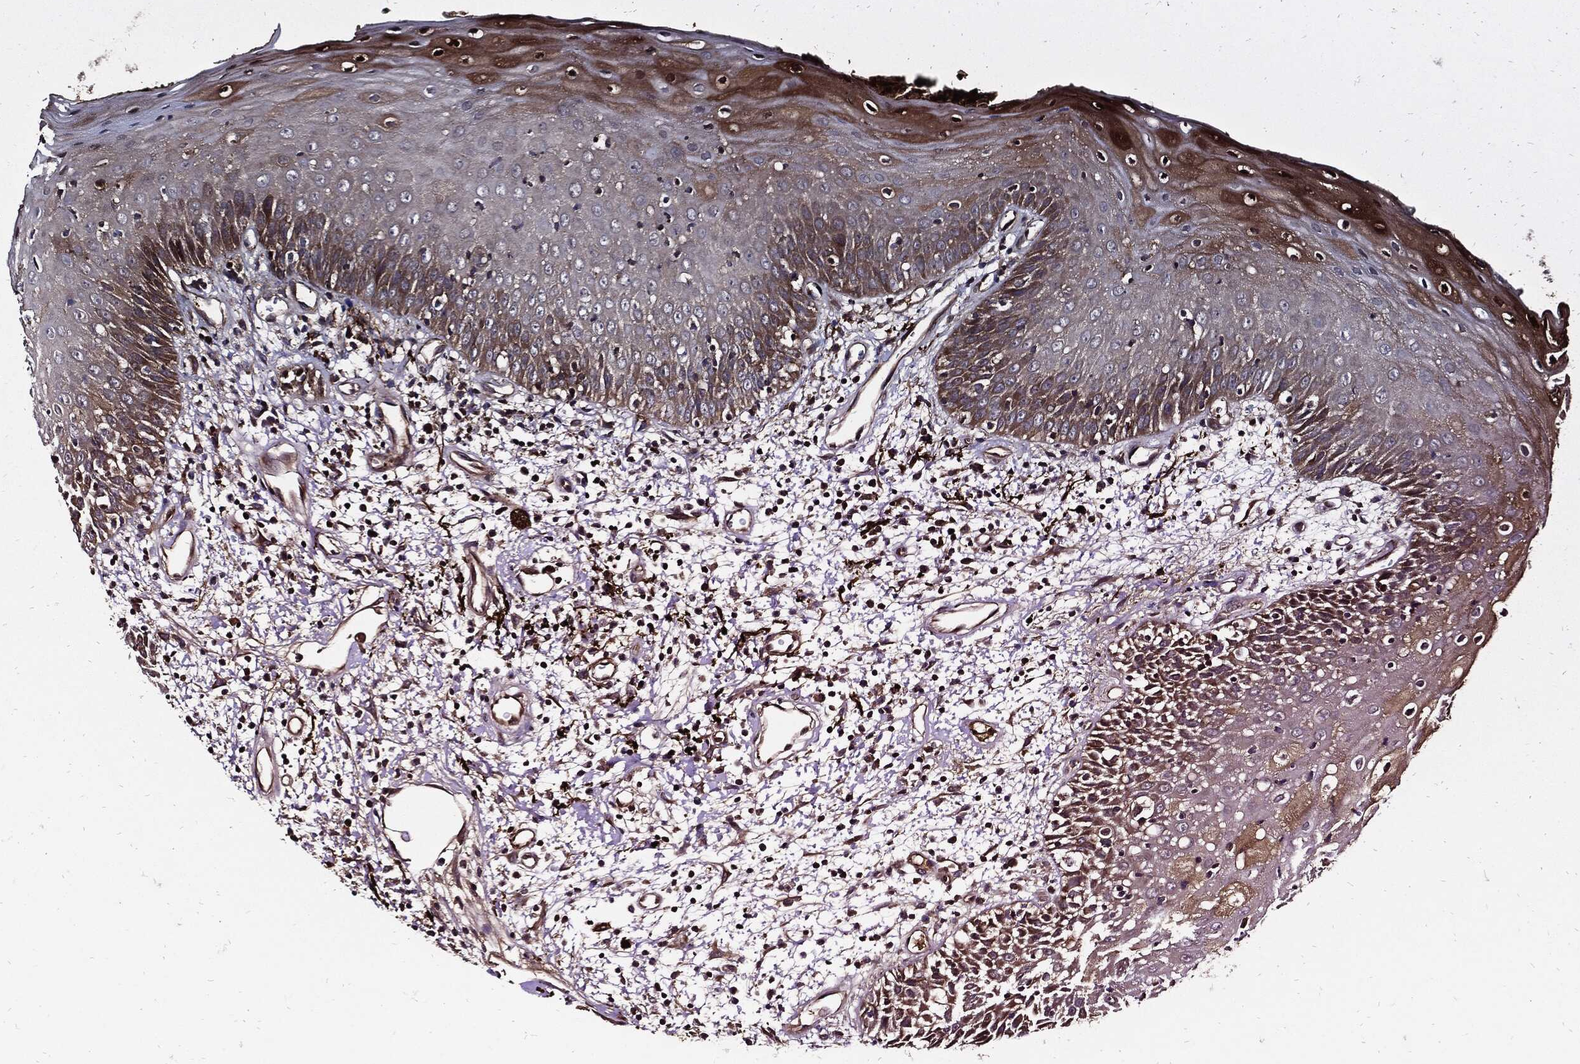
{"staining": {"intensity": "strong", "quantity": "25%-75%", "location": "cytoplasmic/membranous"}, "tissue": "oral mucosa", "cell_type": "Squamous epithelial cells", "image_type": "normal", "snomed": [{"axis": "morphology", "description": "Normal tissue, NOS"}, {"axis": "morphology", "description": "Squamous cell carcinoma, NOS"}, {"axis": "topography", "description": "Skeletal muscle"}, {"axis": "topography", "description": "Oral tissue"}, {"axis": "topography", "description": "Head-Neck"}], "caption": "Oral mucosa was stained to show a protein in brown. There is high levels of strong cytoplasmic/membranous expression in approximately 25%-75% of squamous epithelial cells. The staining is performed using DAB brown chromogen to label protein expression. The nuclei are counter-stained blue using hematoxylin.", "gene": "CLU", "patient": {"sex": "female", "age": 84}}